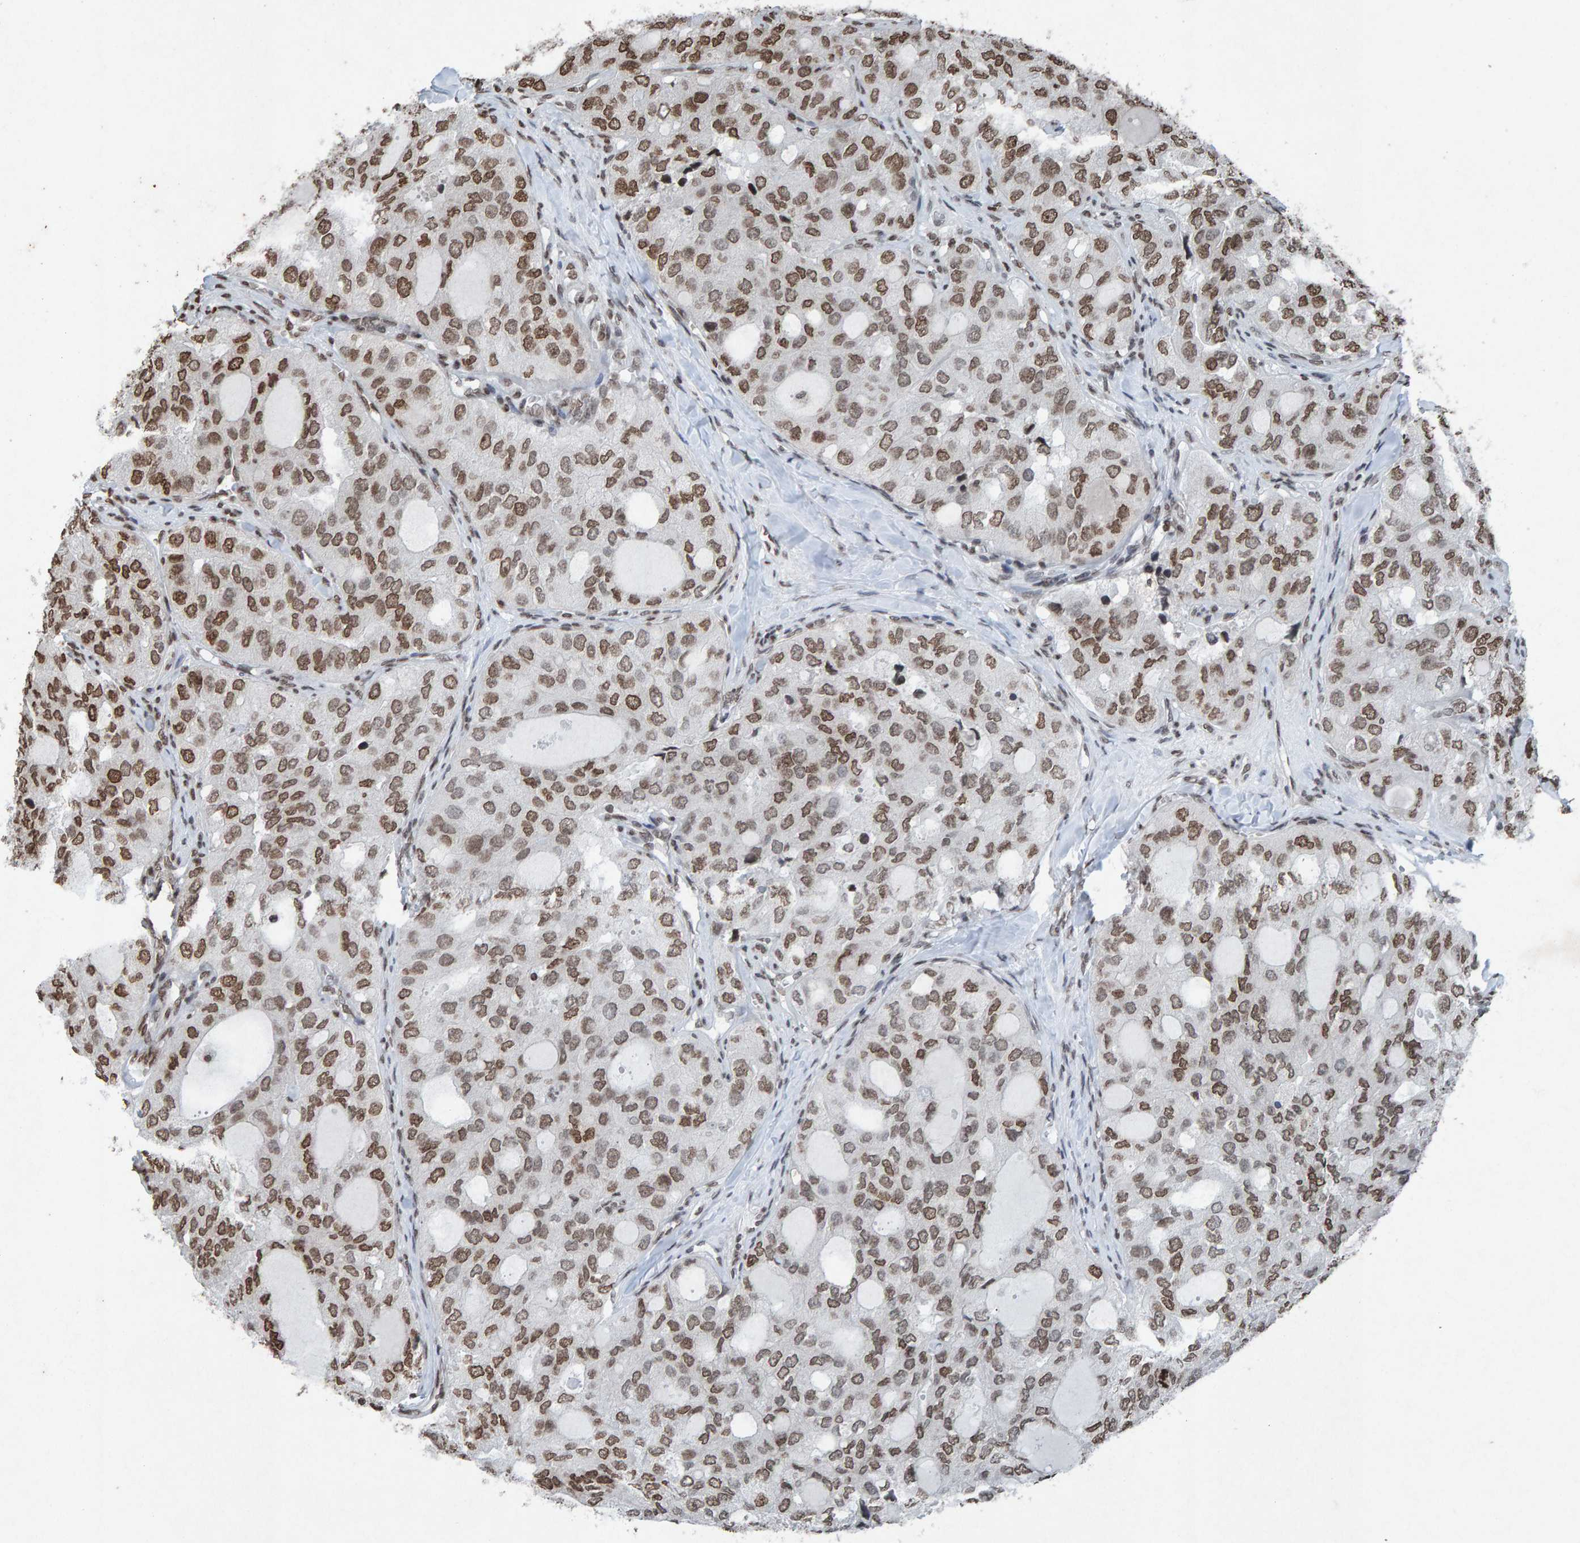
{"staining": {"intensity": "moderate", "quantity": ">75%", "location": "nuclear"}, "tissue": "thyroid cancer", "cell_type": "Tumor cells", "image_type": "cancer", "snomed": [{"axis": "morphology", "description": "Follicular adenoma carcinoma, NOS"}, {"axis": "topography", "description": "Thyroid gland"}], "caption": "An image of thyroid follicular adenoma carcinoma stained for a protein demonstrates moderate nuclear brown staining in tumor cells. The protein of interest is stained brown, and the nuclei are stained in blue (DAB (3,3'-diaminobenzidine) IHC with brightfield microscopy, high magnification).", "gene": "H2AZ1", "patient": {"sex": "male", "age": 75}}